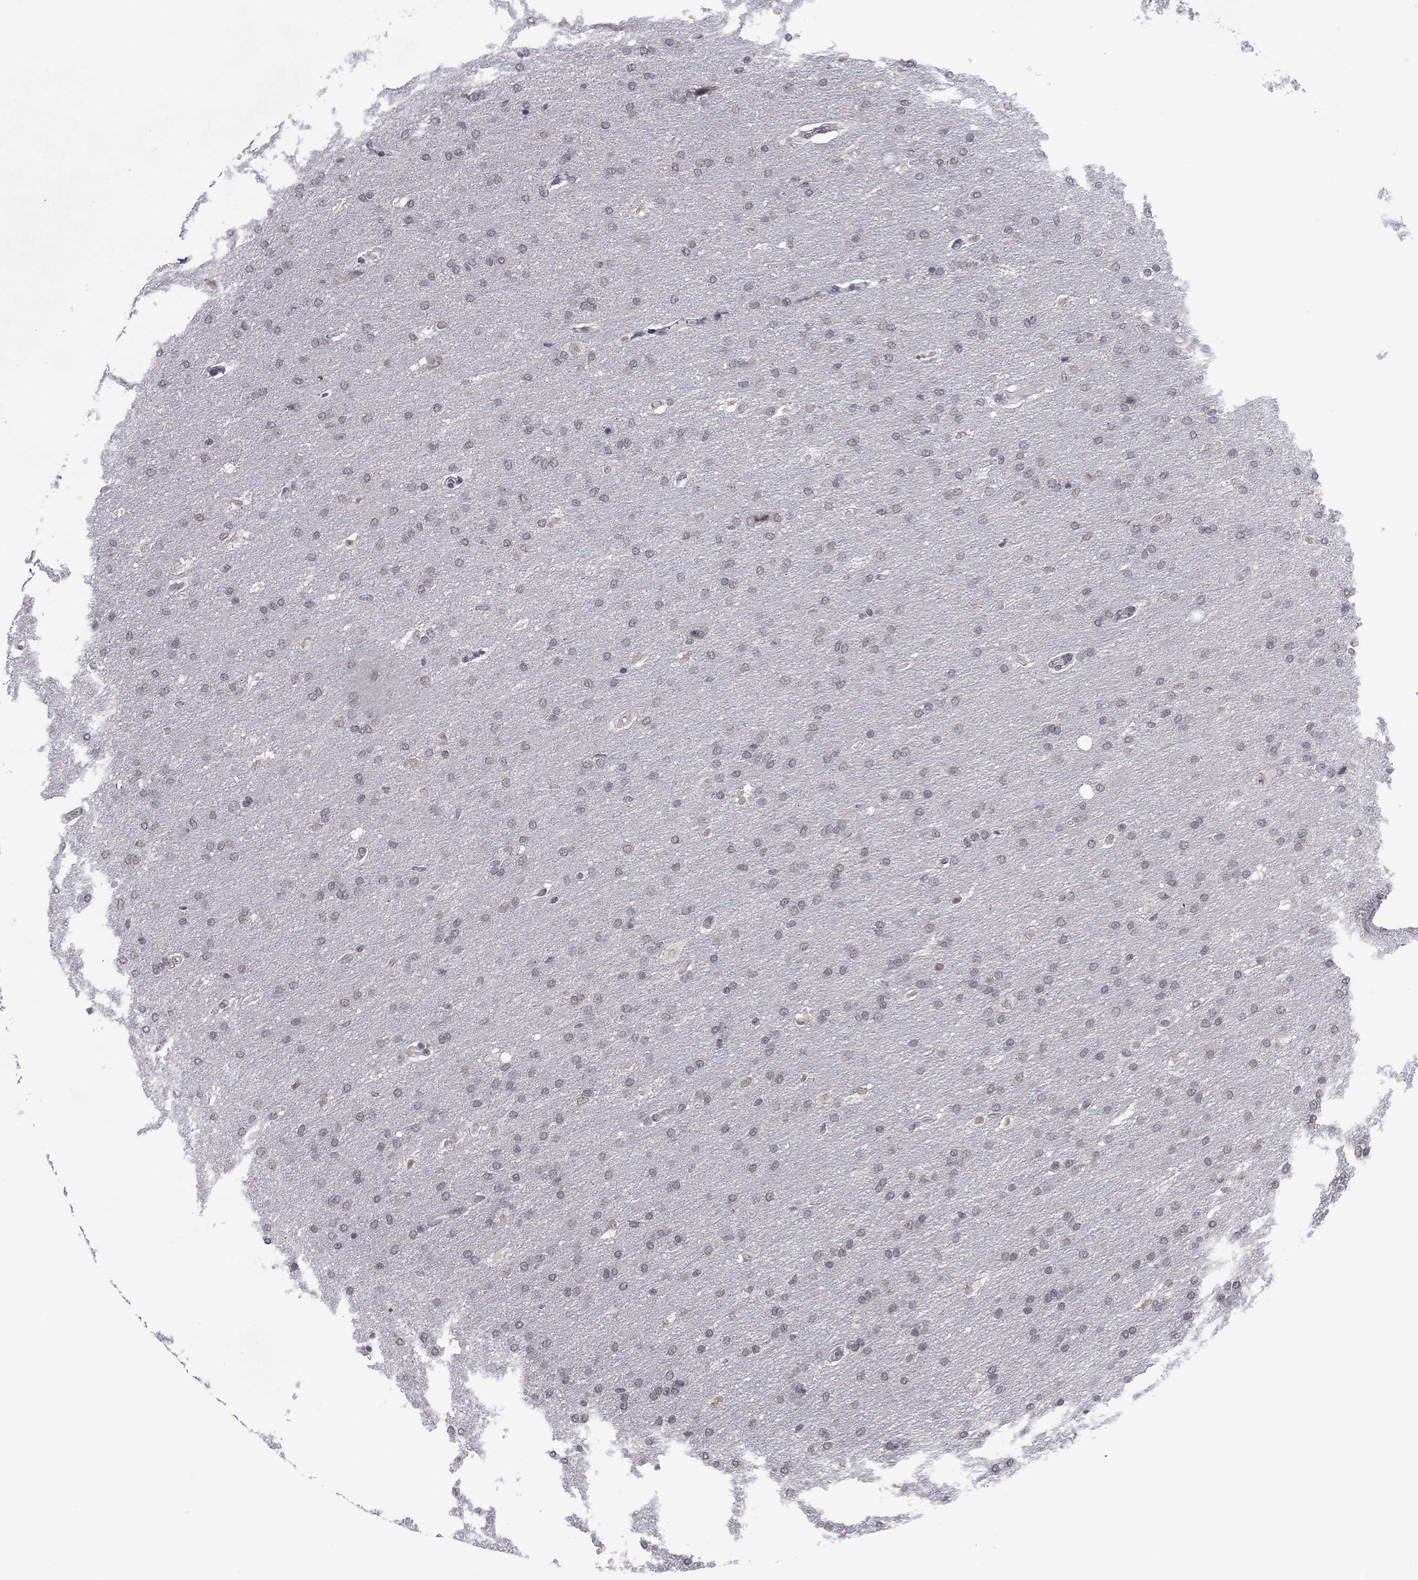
{"staining": {"intensity": "negative", "quantity": "none", "location": "none"}, "tissue": "glioma", "cell_type": "Tumor cells", "image_type": "cancer", "snomed": [{"axis": "morphology", "description": "Glioma, malignant, Low grade"}, {"axis": "topography", "description": "Brain"}], "caption": "The micrograph shows no significant staining in tumor cells of glioma.", "gene": "SLC22A2", "patient": {"sex": "female", "age": 37}}